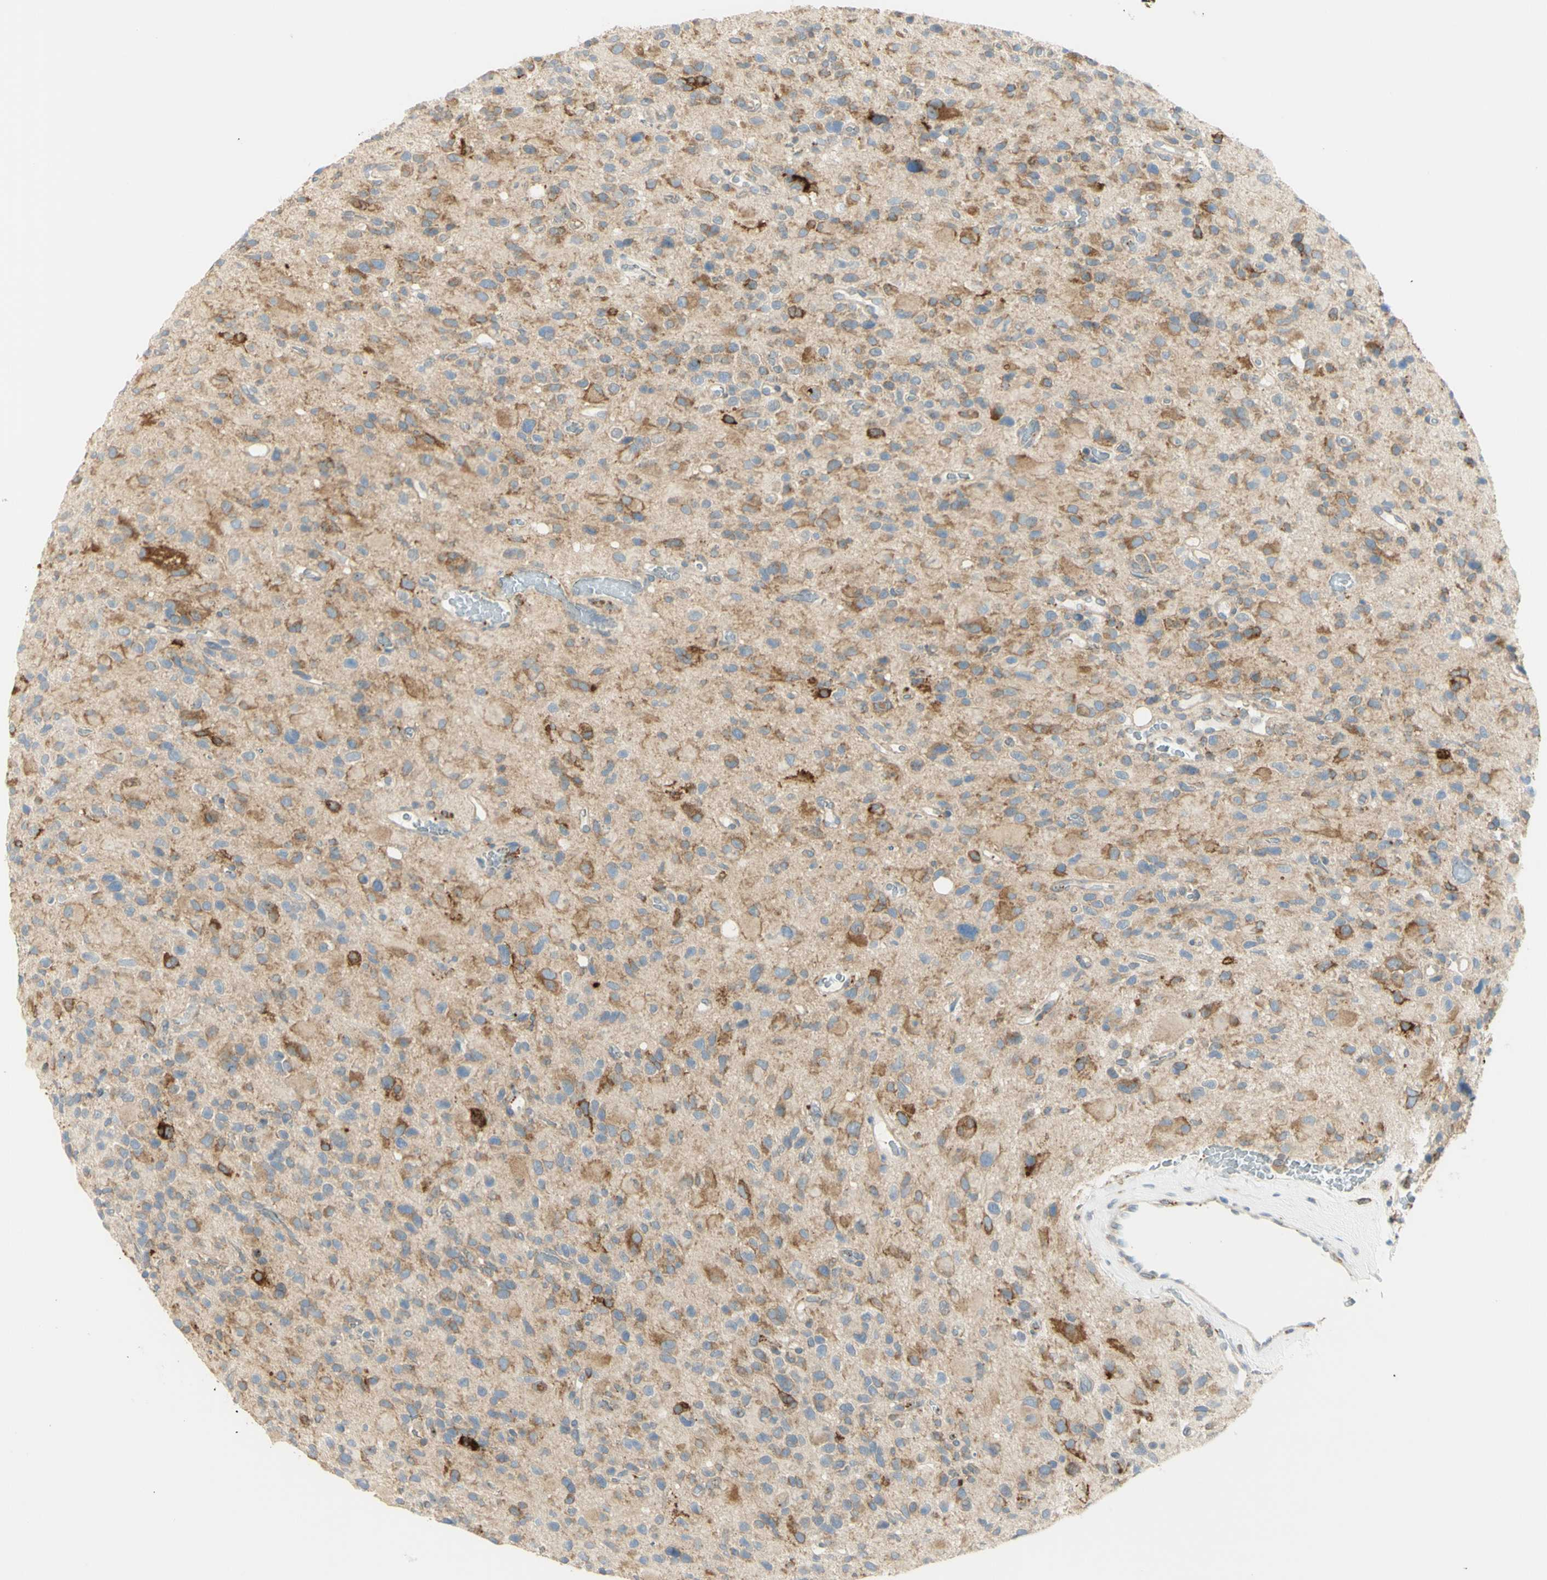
{"staining": {"intensity": "moderate", "quantity": "25%-75%", "location": "cytoplasmic/membranous"}, "tissue": "glioma", "cell_type": "Tumor cells", "image_type": "cancer", "snomed": [{"axis": "morphology", "description": "Glioma, malignant, High grade"}, {"axis": "topography", "description": "Brain"}], "caption": "This is an image of IHC staining of malignant glioma (high-grade), which shows moderate staining in the cytoplasmic/membranous of tumor cells.", "gene": "MANF", "patient": {"sex": "male", "age": 48}}